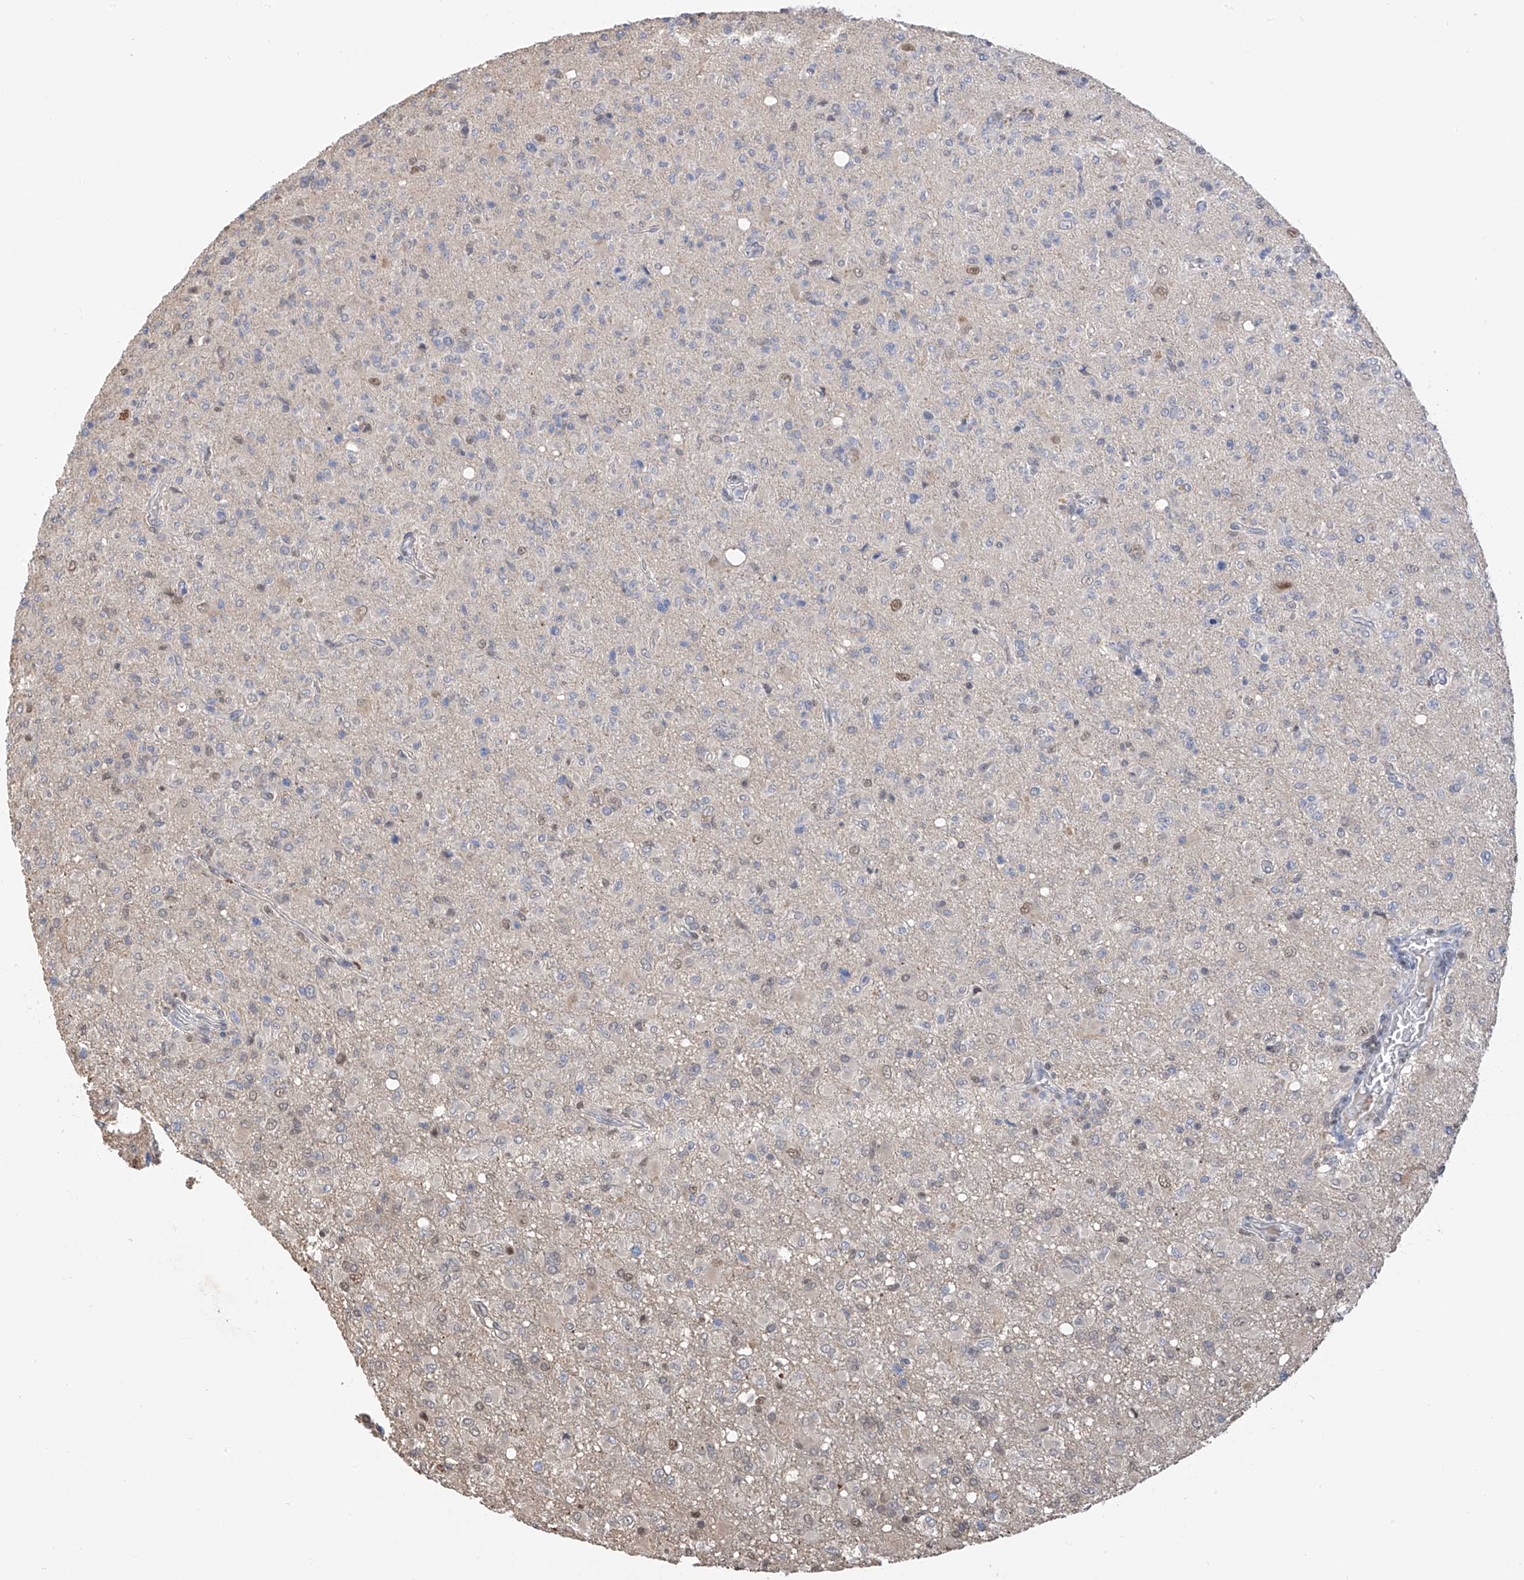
{"staining": {"intensity": "negative", "quantity": "none", "location": "none"}, "tissue": "glioma", "cell_type": "Tumor cells", "image_type": "cancer", "snomed": [{"axis": "morphology", "description": "Glioma, malignant, High grade"}, {"axis": "topography", "description": "Brain"}], "caption": "IHC image of neoplastic tissue: glioma stained with DAB (3,3'-diaminobenzidine) displays no significant protein expression in tumor cells.", "gene": "PMM1", "patient": {"sex": "female", "age": 57}}